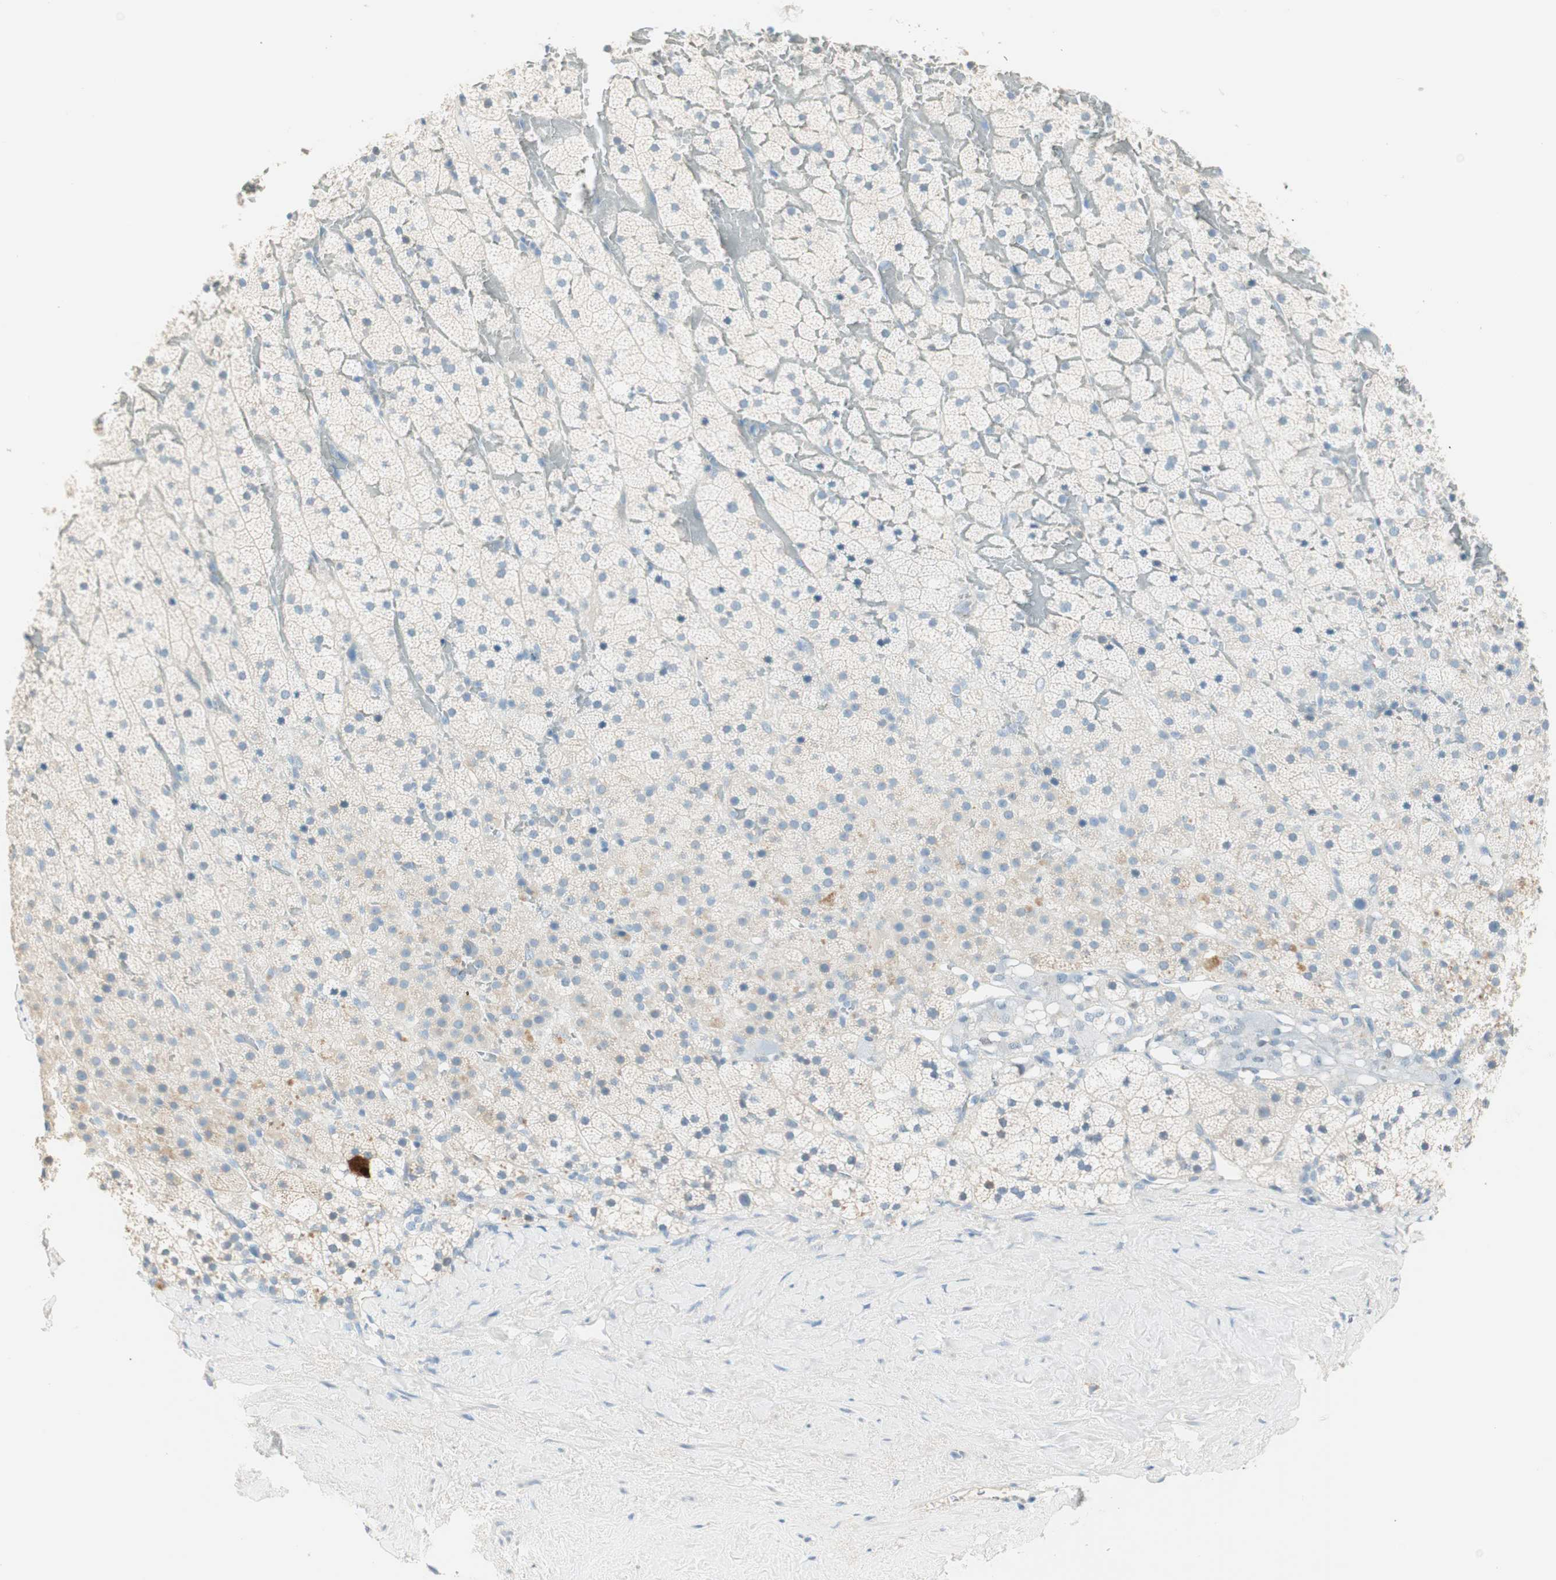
{"staining": {"intensity": "weak", "quantity": "25%-75%", "location": "cytoplasmic/membranous"}, "tissue": "adrenal gland", "cell_type": "Glandular cells", "image_type": "normal", "snomed": [{"axis": "morphology", "description": "Normal tissue, NOS"}, {"axis": "topography", "description": "Adrenal gland"}], "caption": "Protein staining shows weak cytoplasmic/membranous positivity in about 25%-75% of glandular cells in normal adrenal gland. (DAB IHC with brightfield microscopy, high magnification).", "gene": "HPGD", "patient": {"sex": "male", "age": 35}}